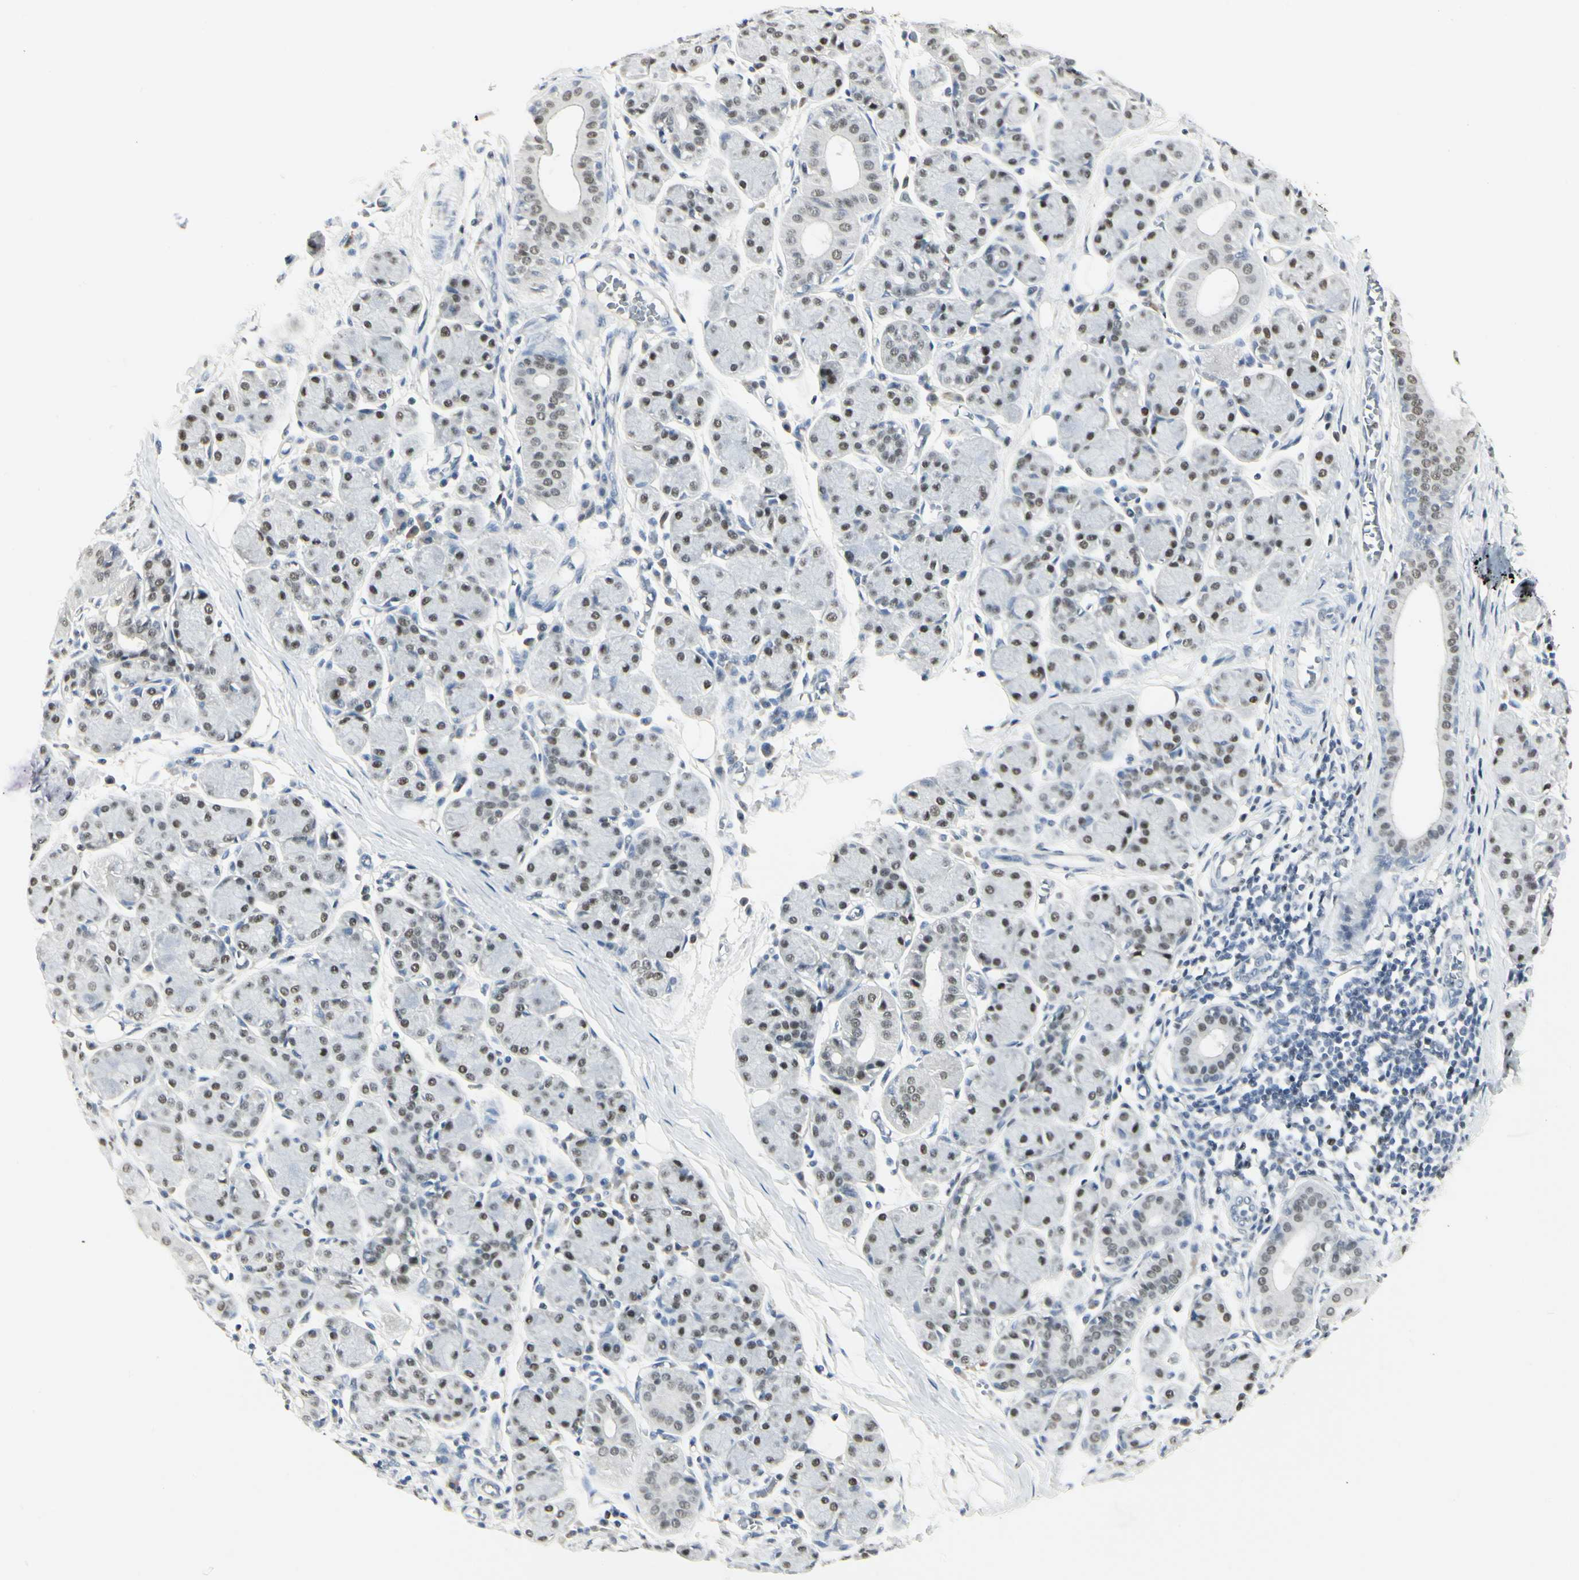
{"staining": {"intensity": "moderate", "quantity": "25%-75%", "location": "nuclear"}, "tissue": "salivary gland", "cell_type": "Glandular cells", "image_type": "normal", "snomed": [{"axis": "morphology", "description": "Normal tissue, NOS"}, {"axis": "morphology", "description": "Inflammation, NOS"}, {"axis": "topography", "description": "Lymph node"}, {"axis": "topography", "description": "Salivary gland"}], "caption": "Immunohistochemistry image of unremarkable human salivary gland stained for a protein (brown), which exhibits medium levels of moderate nuclear staining in about 25%-75% of glandular cells.", "gene": "ZBTB7B", "patient": {"sex": "male", "age": 3}}